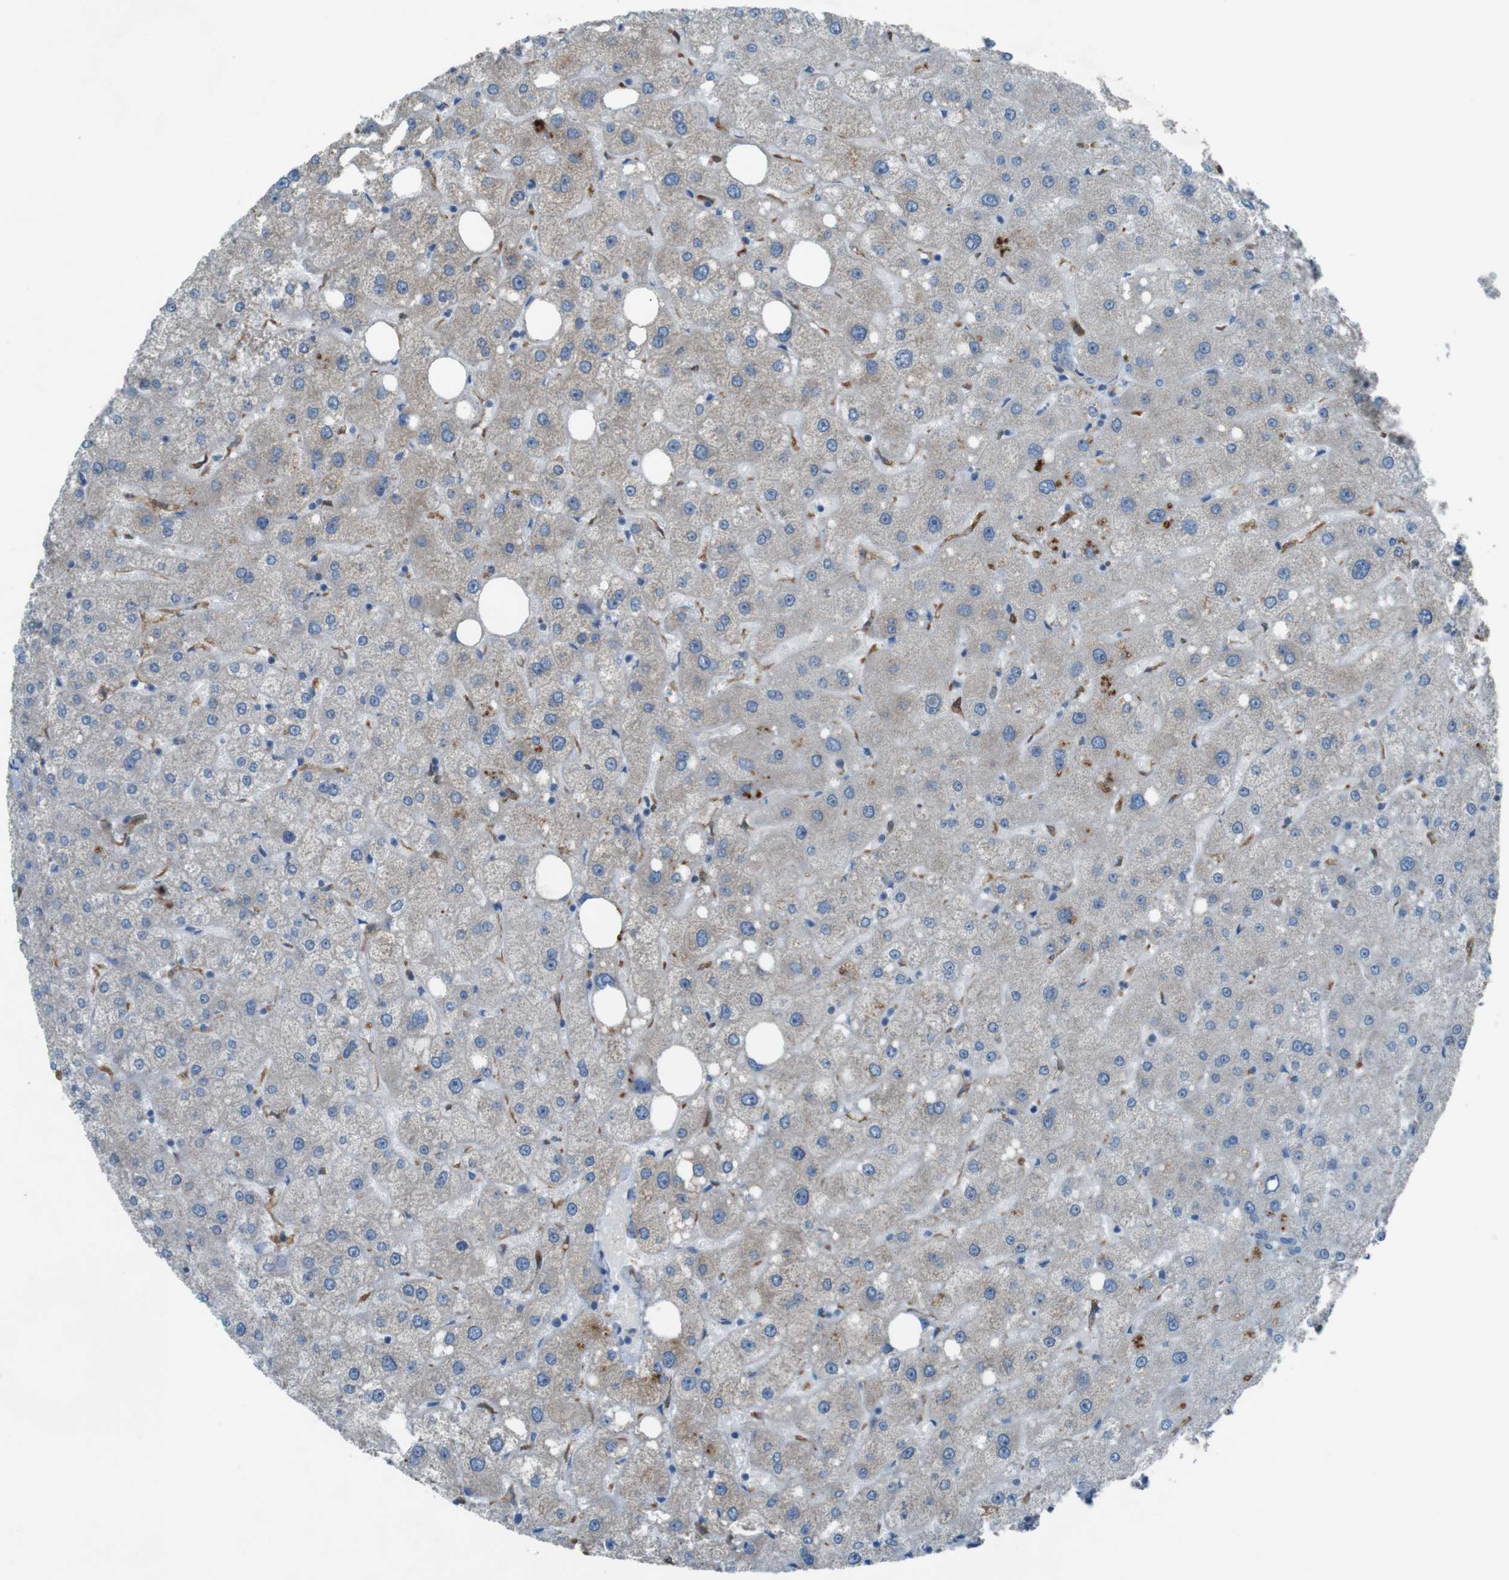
{"staining": {"intensity": "weak", "quantity": "<25%", "location": "cytoplasmic/membranous"}, "tissue": "liver", "cell_type": "Cholangiocytes", "image_type": "normal", "snomed": [{"axis": "morphology", "description": "Normal tissue, NOS"}, {"axis": "topography", "description": "Liver"}], "caption": "Immunohistochemistry of unremarkable human liver demonstrates no staining in cholangiocytes.", "gene": "MOGAT3", "patient": {"sex": "male", "age": 73}}